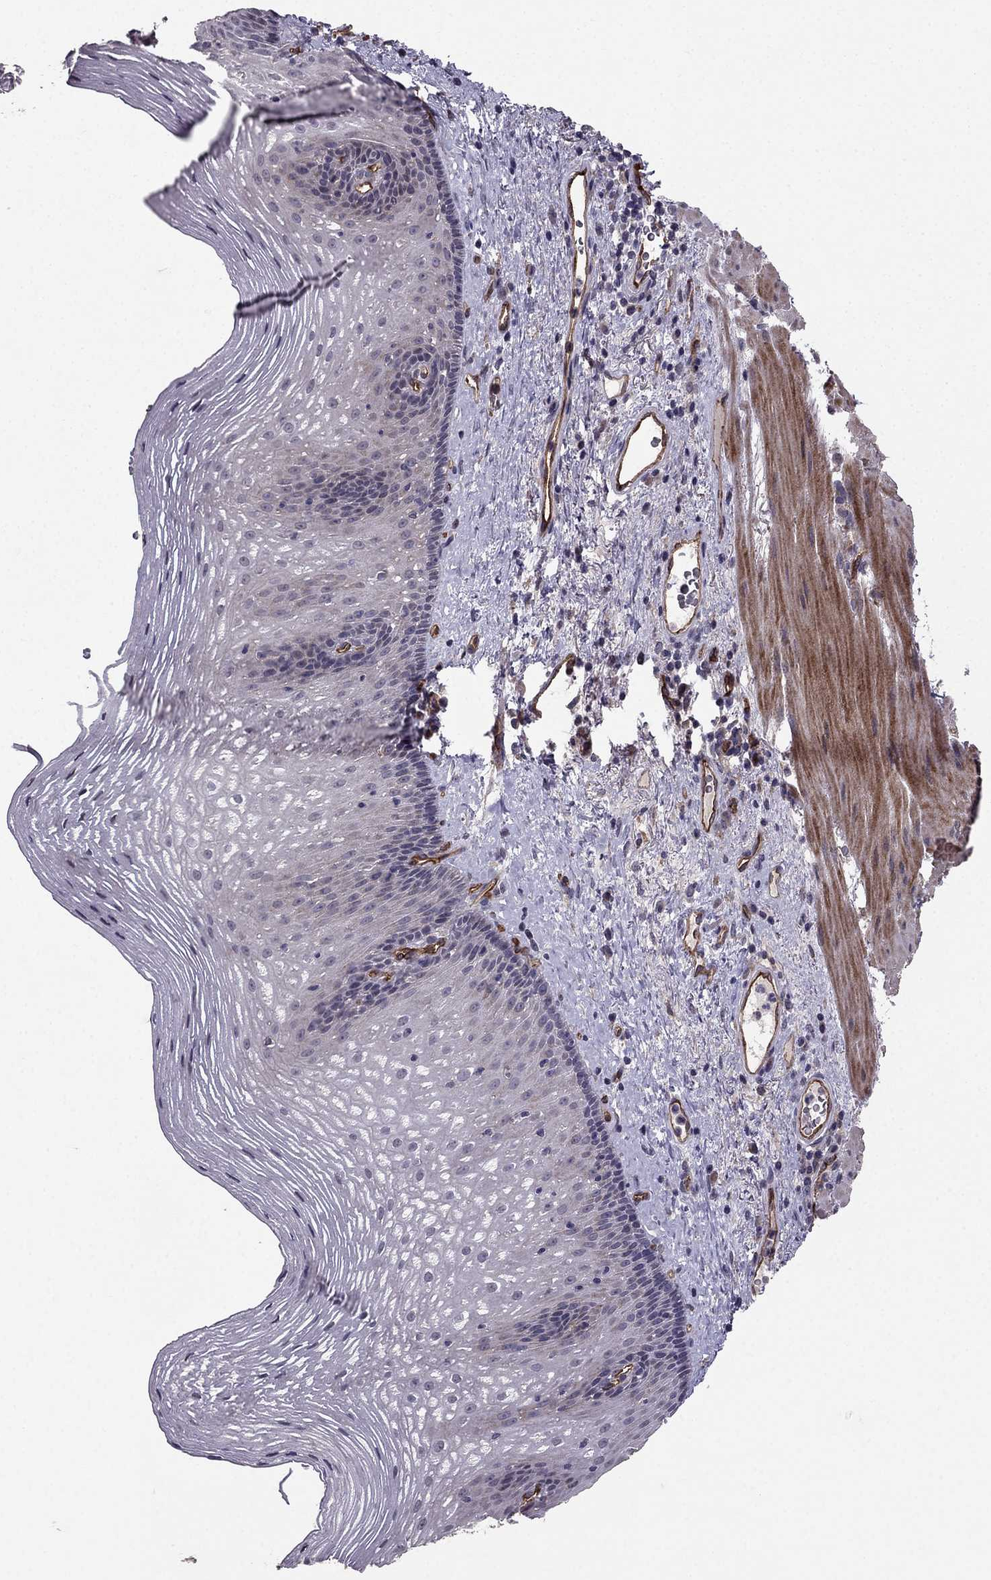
{"staining": {"intensity": "negative", "quantity": "none", "location": "none"}, "tissue": "esophagus", "cell_type": "Squamous epithelial cells", "image_type": "normal", "snomed": [{"axis": "morphology", "description": "Normal tissue, NOS"}, {"axis": "topography", "description": "Esophagus"}], "caption": "High power microscopy photomicrograph of an immunohistochemistry histopathology image of normal esophagus, revealing no significant expression in squamous epithelial cells. Brightfield microscopy of immunohistochemistry stained with DAB (3,3'-diaminobenzidine) (brown) and hematoxylin (blue), captured at high magnification.", "gene": "RASIP1", "patient": {"sex": "male", "age": 76}}